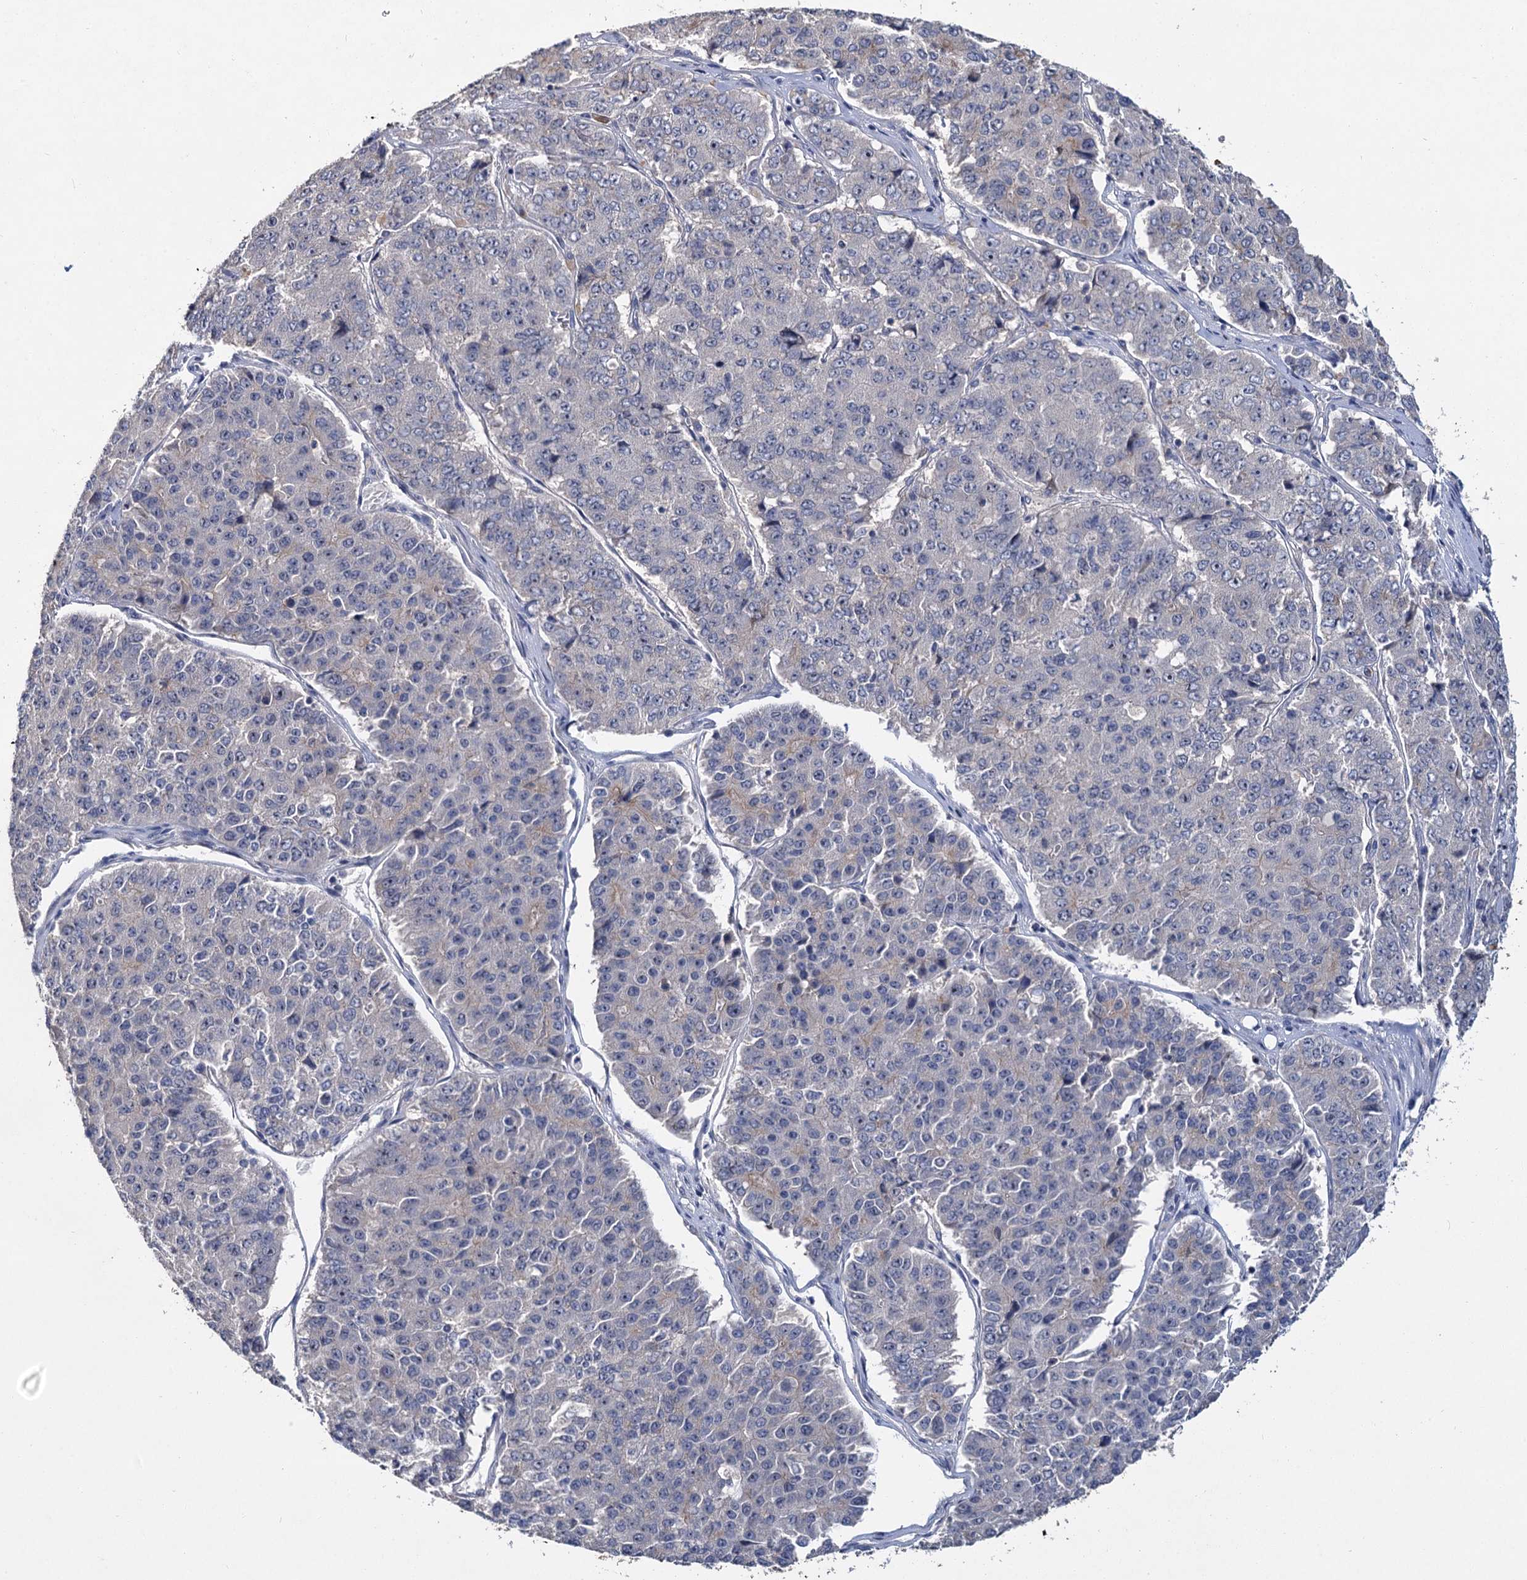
{"staining": {"intensity": "negative", "quantity": "none", "location": "none"}, "tissue": "pancreatic cancer", "cell_type": "Tumor cells", "image_type": "cancer", "snomed": [{"axis": "morphology", "description": "Adenocarcinoma, NOS"}, {"axis": "topography", "description": "Pancreas"}], "caption": "DAB immunohistochemical staining of pancreatic adenocarcinoma exhibits no significant staining in tumor cells.", "gene": "ATP9A", "patient": {"sex": "male", "age": 50}}